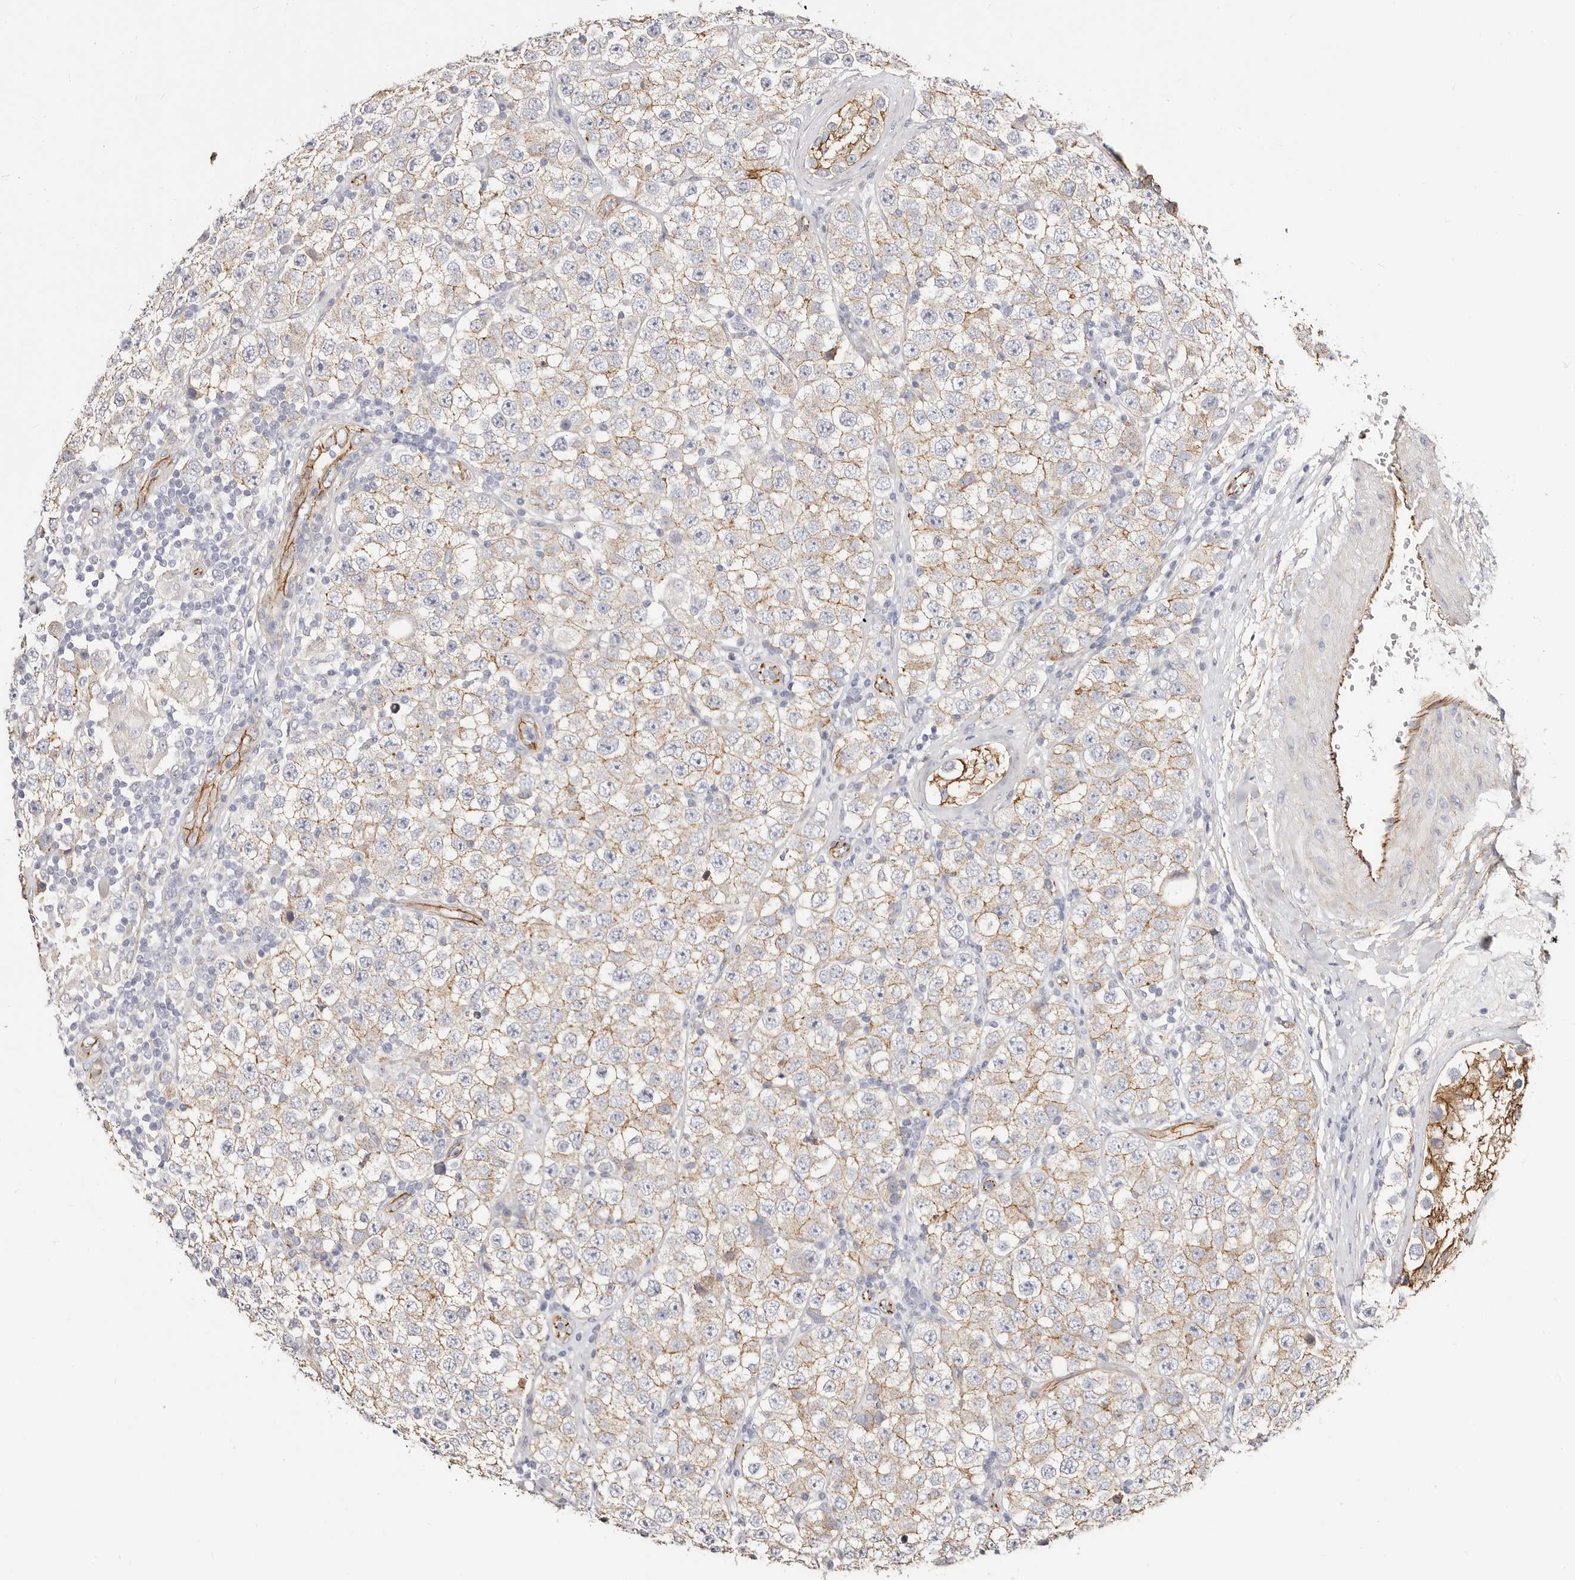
{"staining": {"intensity": "weak", "quantity": ">75%", "location": "cytoplasmic/membranous"}, "tissue": "testis cancer", "cell_type": "Tumor cells", "image_type": "cancer", "snomed": [{"axis": "morphology", "description": "Seminoma, NOS"}, {"axis": "topography", "description": "Testis"}], "caption": "Tumor cells demonstrate low levels of weak cytoplasmic/membranous expression in approximately >75% of cells in testis seminoma.", "gene": "CTNNB1", "patient": {"sex": "male", "age": 28}}